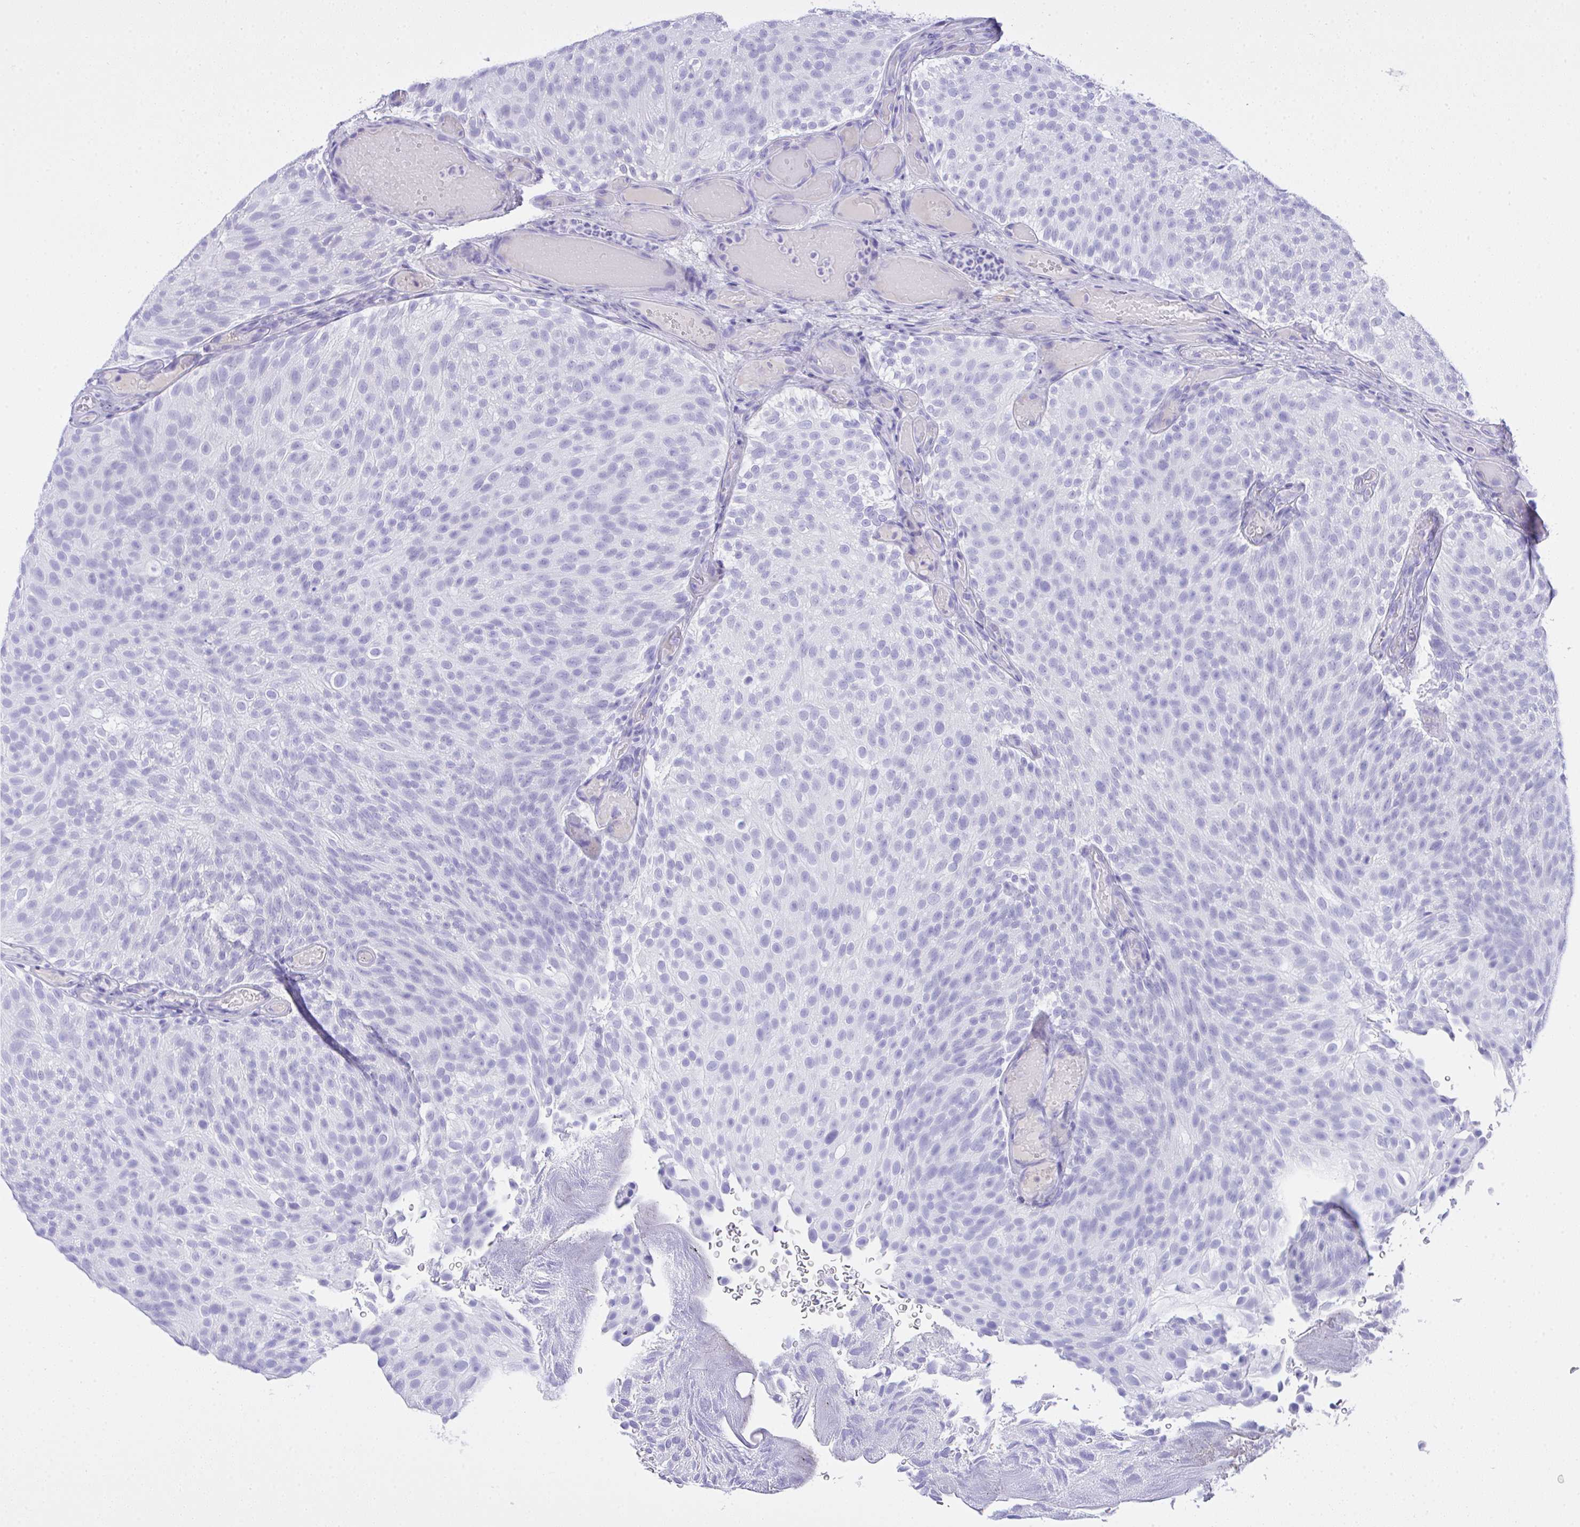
{"staining": {"intensity": "negative", "quantity": "none", "location": "none"}, "tissue": "urothelial cancer", "cell_type": "Tumor cells", "image_type": "cancer", "snomed": [{"axis": "morphology", "description": "Urothelial carcinoma, Low grade"}, {"axis": "topography", "description": "Urinary bladder"}], "caption": "Immunohistochemistry (IHC) histopathology image of urothelial carcinoma (low-grade) stained for a protein (brown), which exhibits no staining in tumor cells.", "gene": "AKR1D1", "patient": {"sex": "male", "age": 78}}